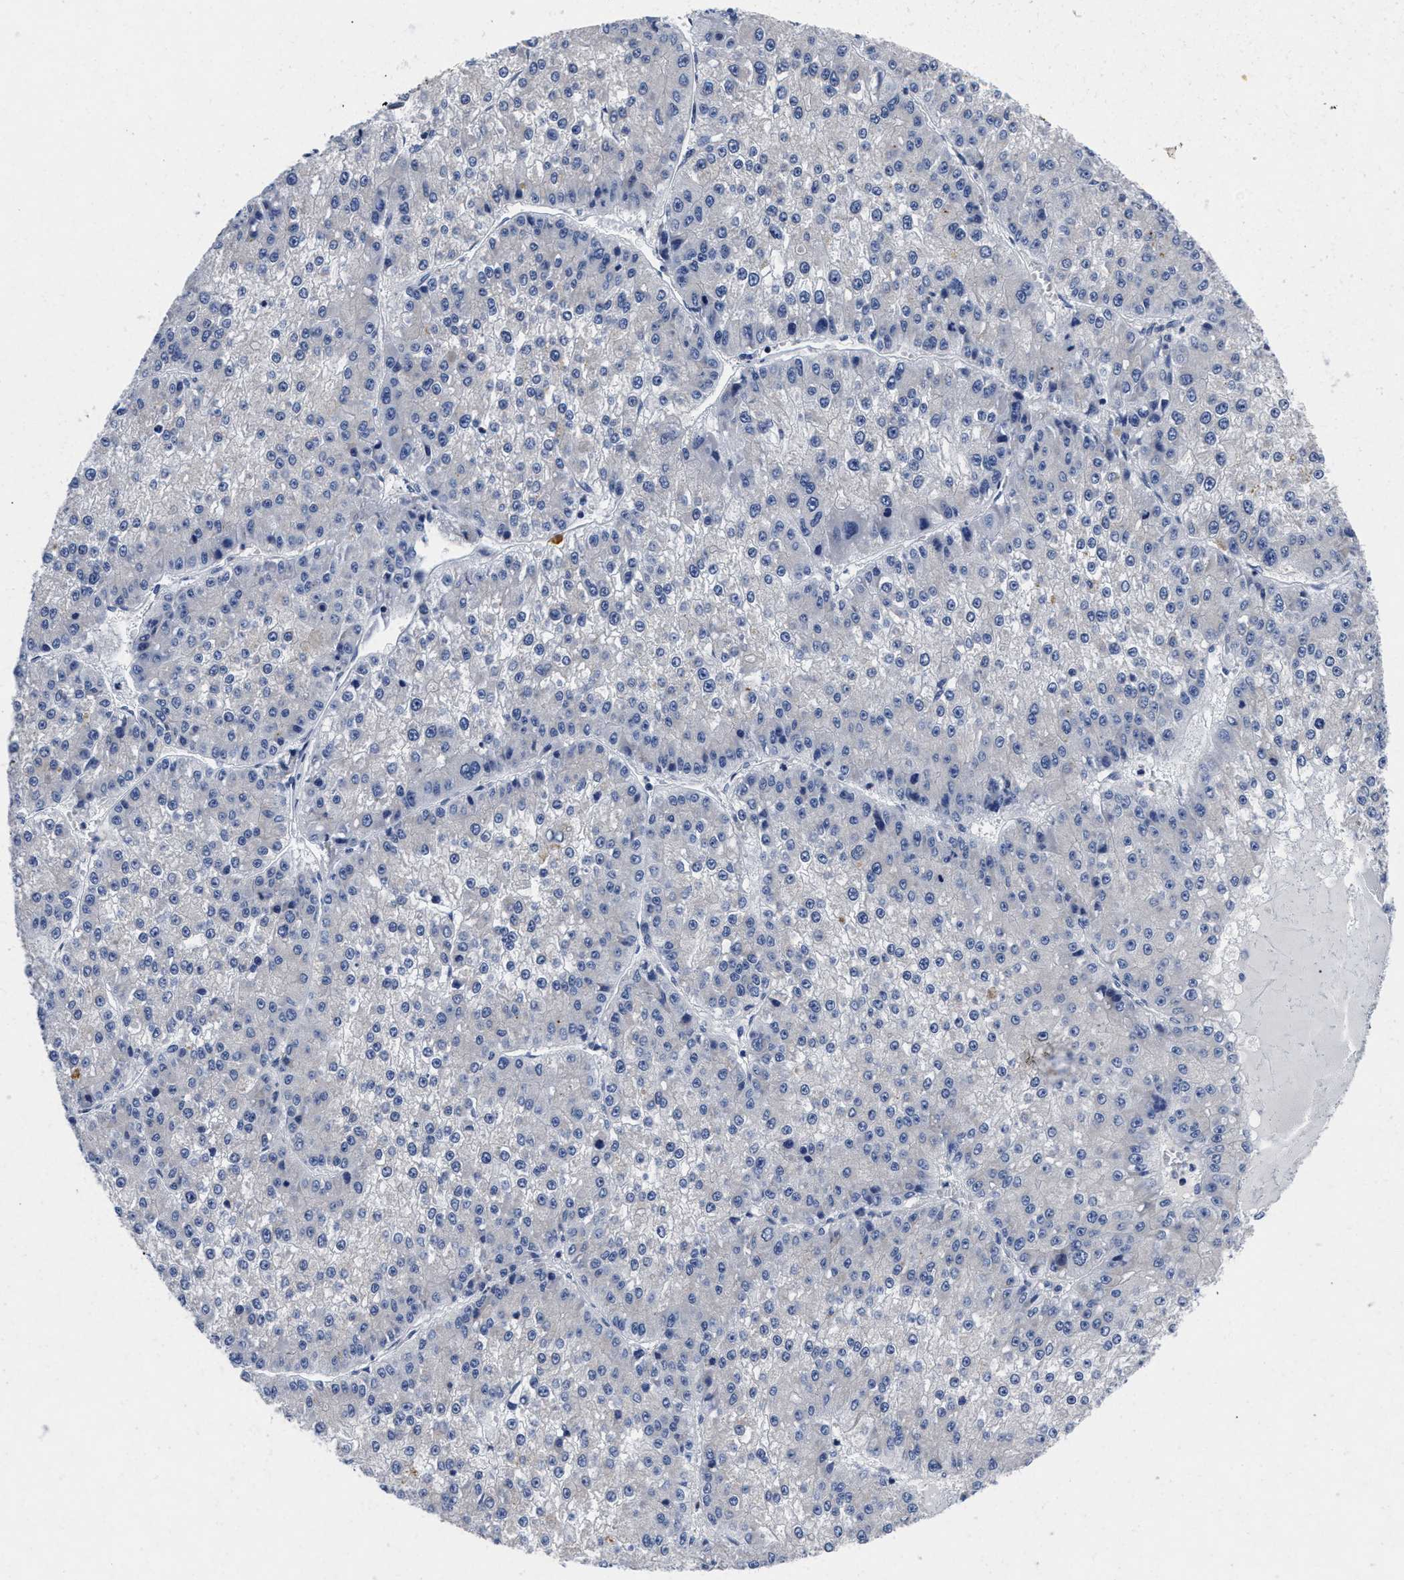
{"staining": {"intensity": "negative", "quantity": "none", "location": "none"}, "tissue": "liver cancer", "cell_type": "Tumor cells", "image_type": "cancer", "snomed": [{"axis": "morphology", "description": "Carcinoma, Hepatocellular, NOS"}, {"axis": "topography", "description": "Liver"}], "caption": "This is an IHC micrograph of liver cancer. There is no expression in tumor cells.", "gene": "LAD1", "patient": {"sex": "female", "age": 73}}